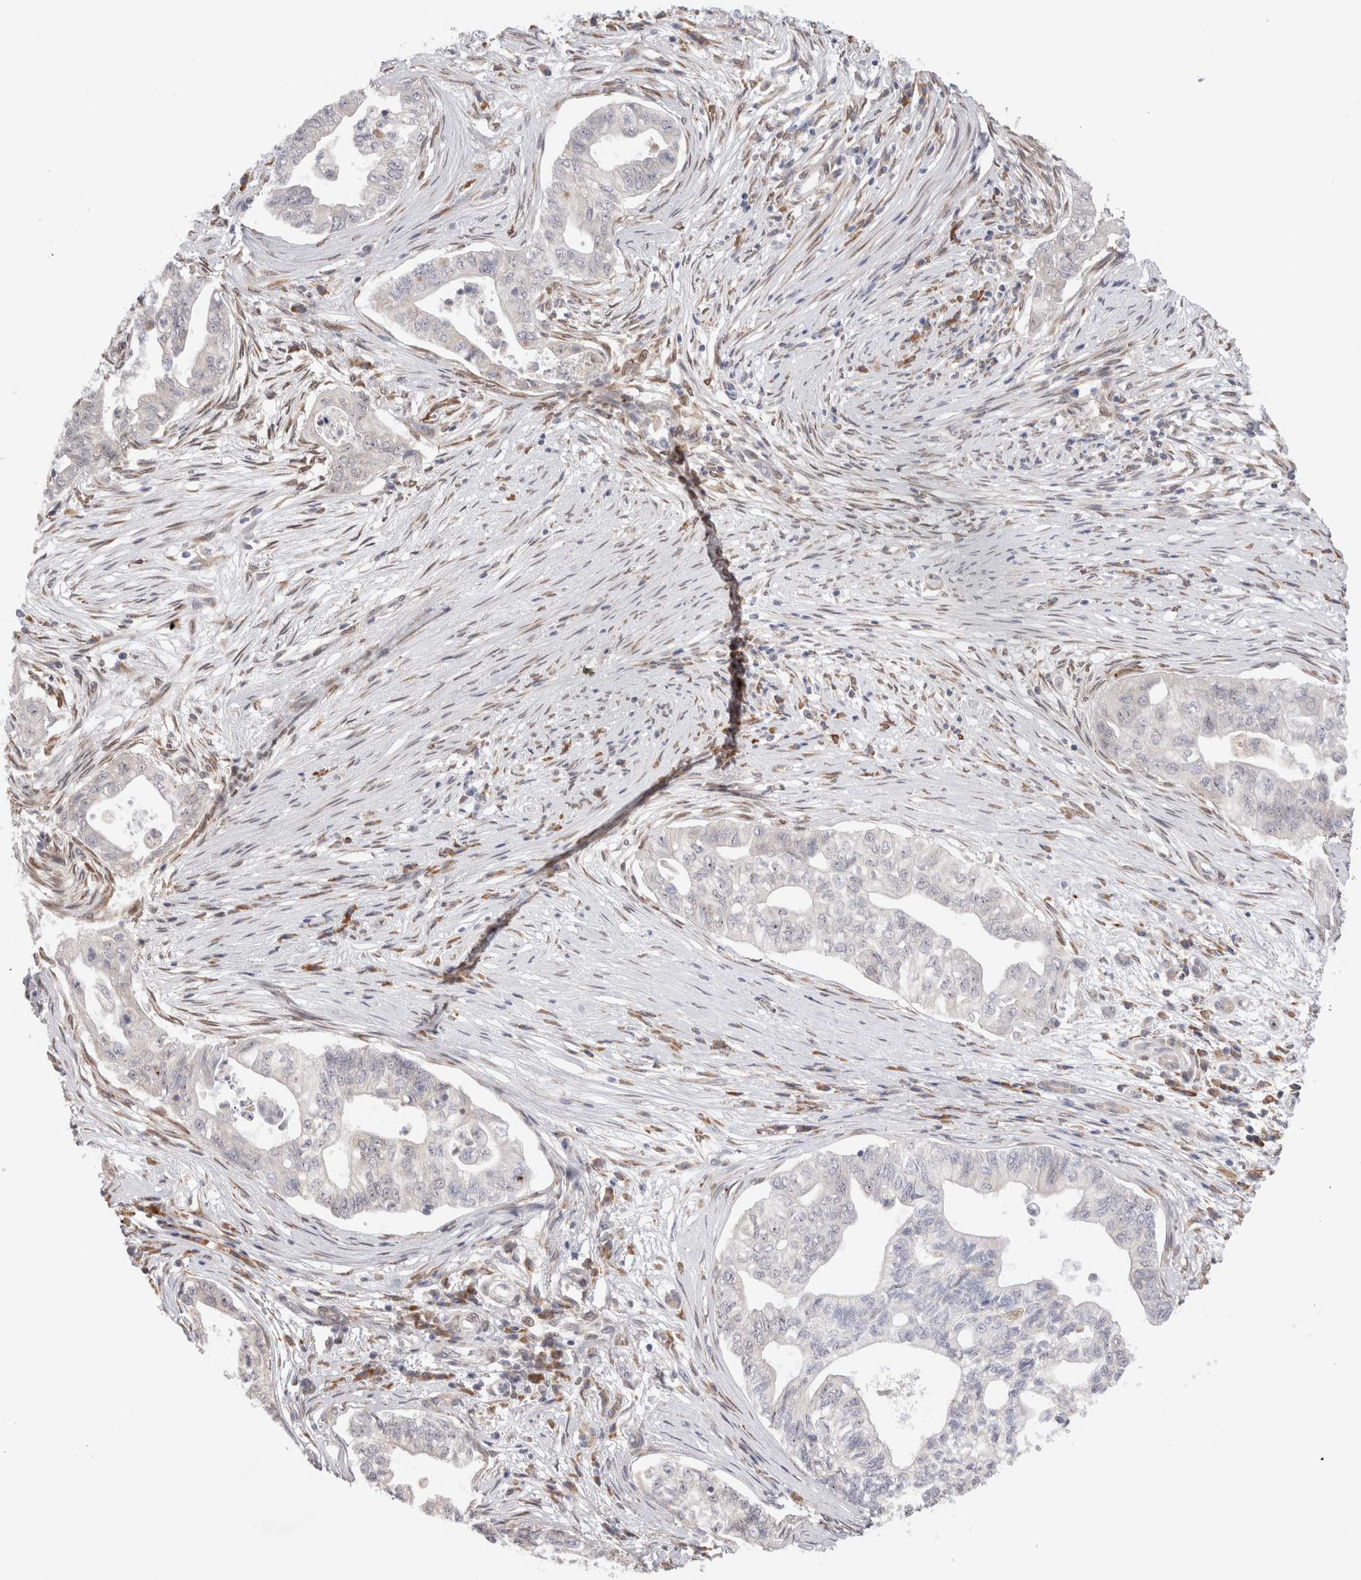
{"staining": {"intensity": "negative", "quantity": "none", "location": "none"}, "tissue": "pancreatic cancer", "cell_type": "Tumor cells", "image_type": "cancer", "snomed": [{"axis": "morphology", "description": "Adenocarcinoma, NOS"}, {"axis": "topography", "description": "Pancreas"}], "caption": "Tumor cells show no significant protein staining in pancreatic cancer. (Brightfield microscopy of DAB (3,3'-diaminobenzidine) immunohistochemistry at high magnification).", "gene": "VCPIP1", "patient": {"sex": "male", "age": 72}}